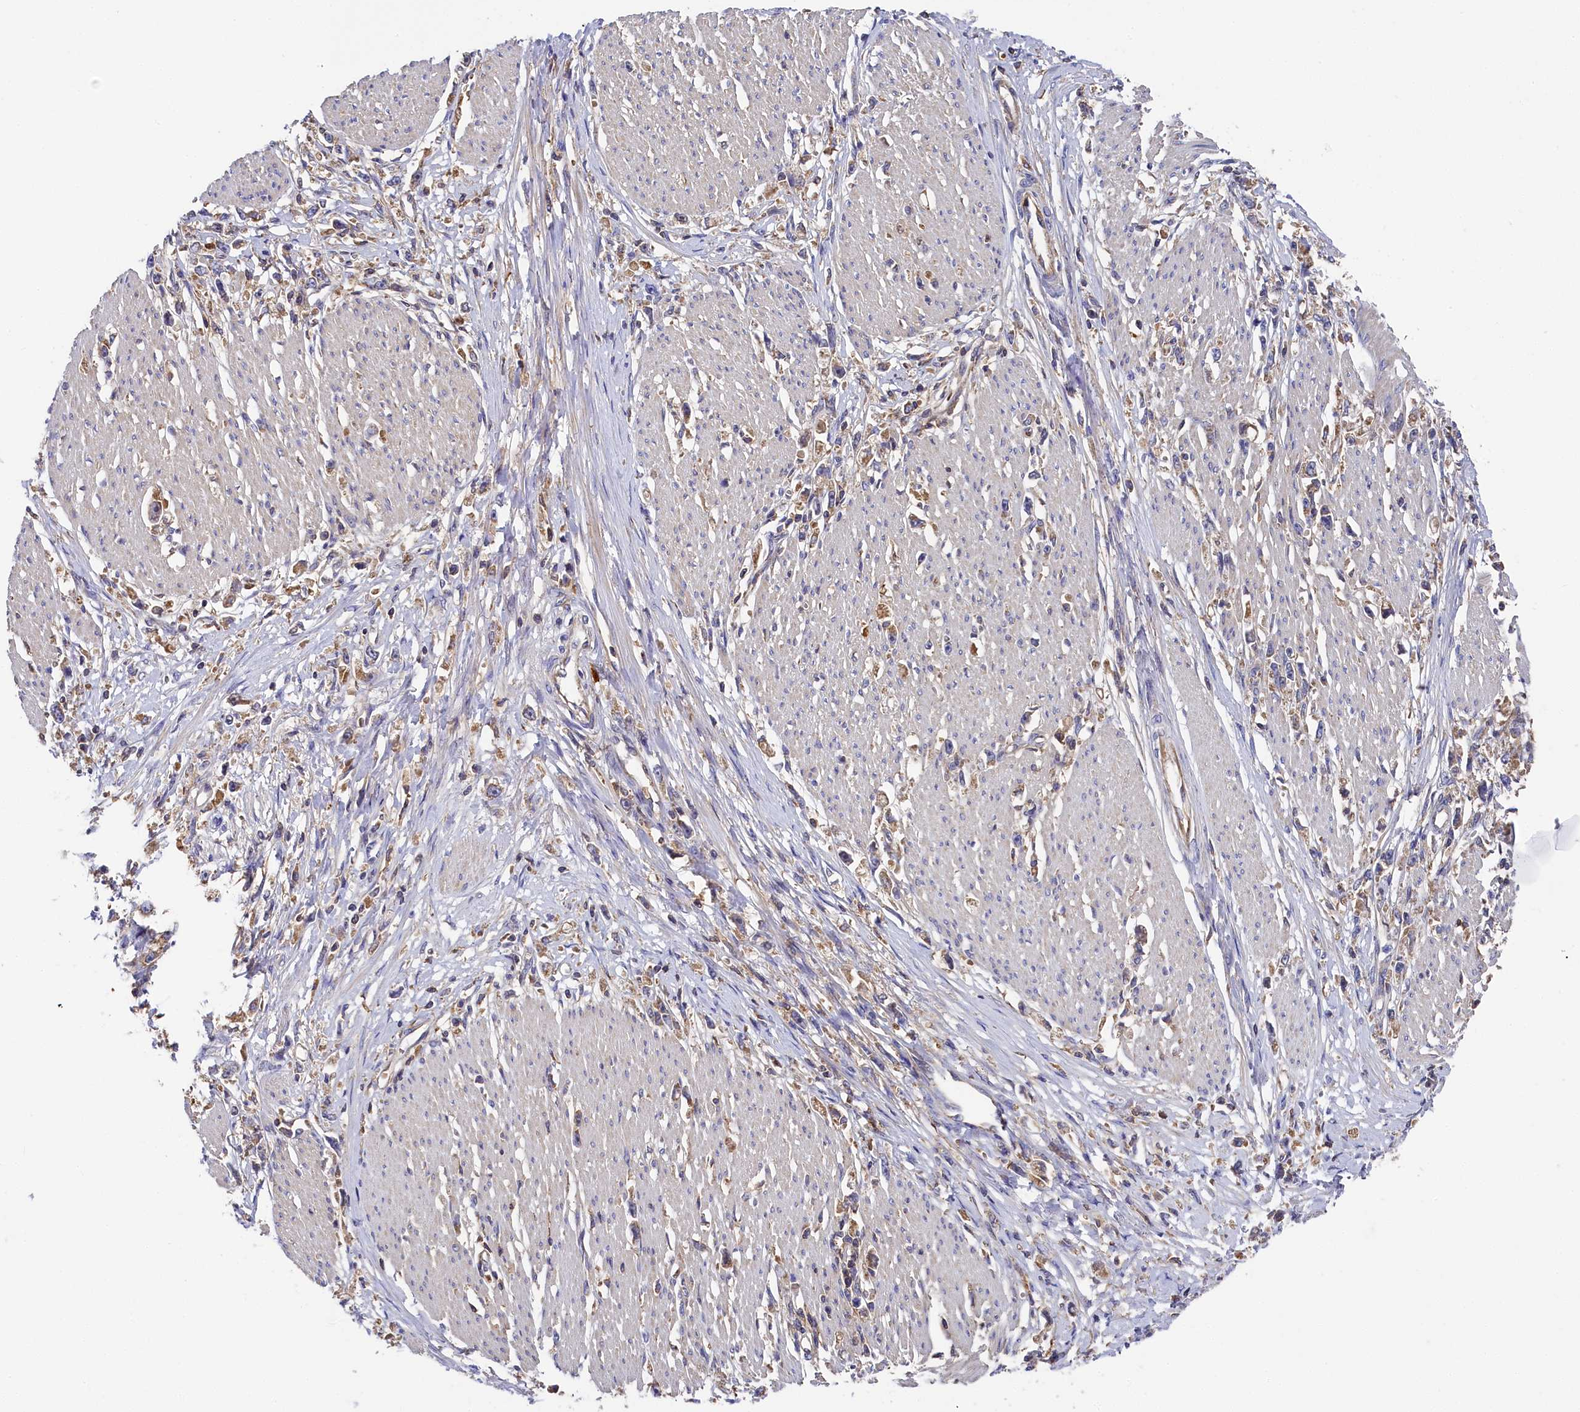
{"staining": {"intensity": "weak", "quantity": "<25%", "location": "cytoplasmic/membranous"}, "tissue": "stomach cancer", "cell_type": "Tumor cells", "image_type": "cancer", "snomed": [{"axis": "morphology", "description": "Adenocarcinoma, NOS"}, {"axis": "topography", "description": "Stomach"}], "caption": "IHC of human stomach adenocarcinoma shows no expression in tumor cells. (DAB immunohistochemistry (IHC) visualized using brightfield microscopy, high magnification).", "gene": "SEC31B", "patient": {"sex": "female", "age": 59}}